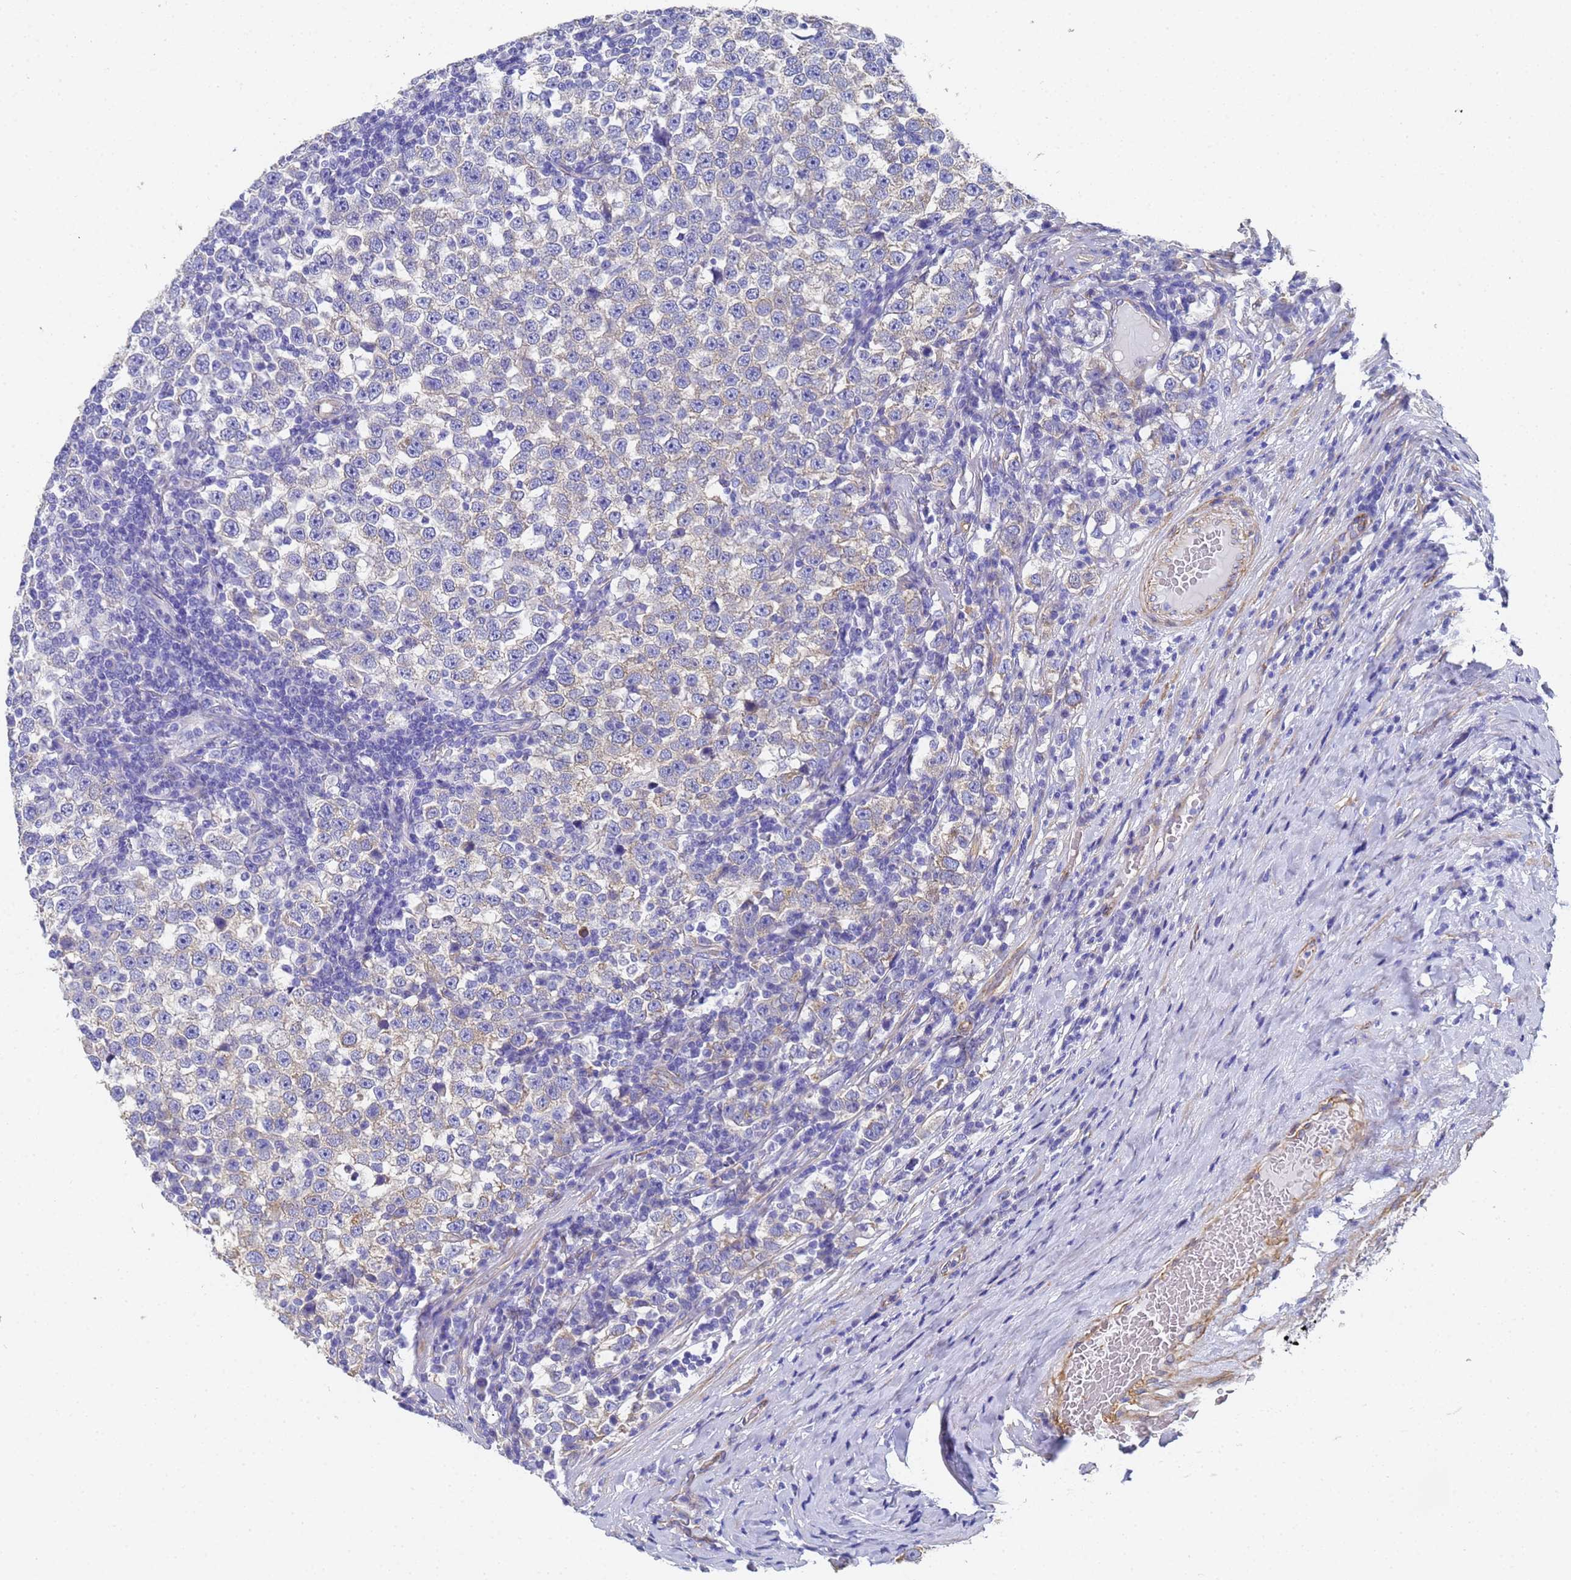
{"staining": {"intensity": "negative", "quantity": "none", "location": "none"}, "tissue": "testis cancer", "cell_type": "Tumor cells", "image_type": "cancer", "snomed": [{"axis": "morphology", "description": "Normal tissue, NOS"}, {"axis": "morphology", "description": "Seminoma, NOS"}, {"axis": "topography", "description": "Testis"}], "caption": "Human testis cancer (seminoma) stained for a protein using IHC reveals no positivity in tumor cells.", "gene": "TUBB1", "patient": {"sex": "male", "age": 43}}